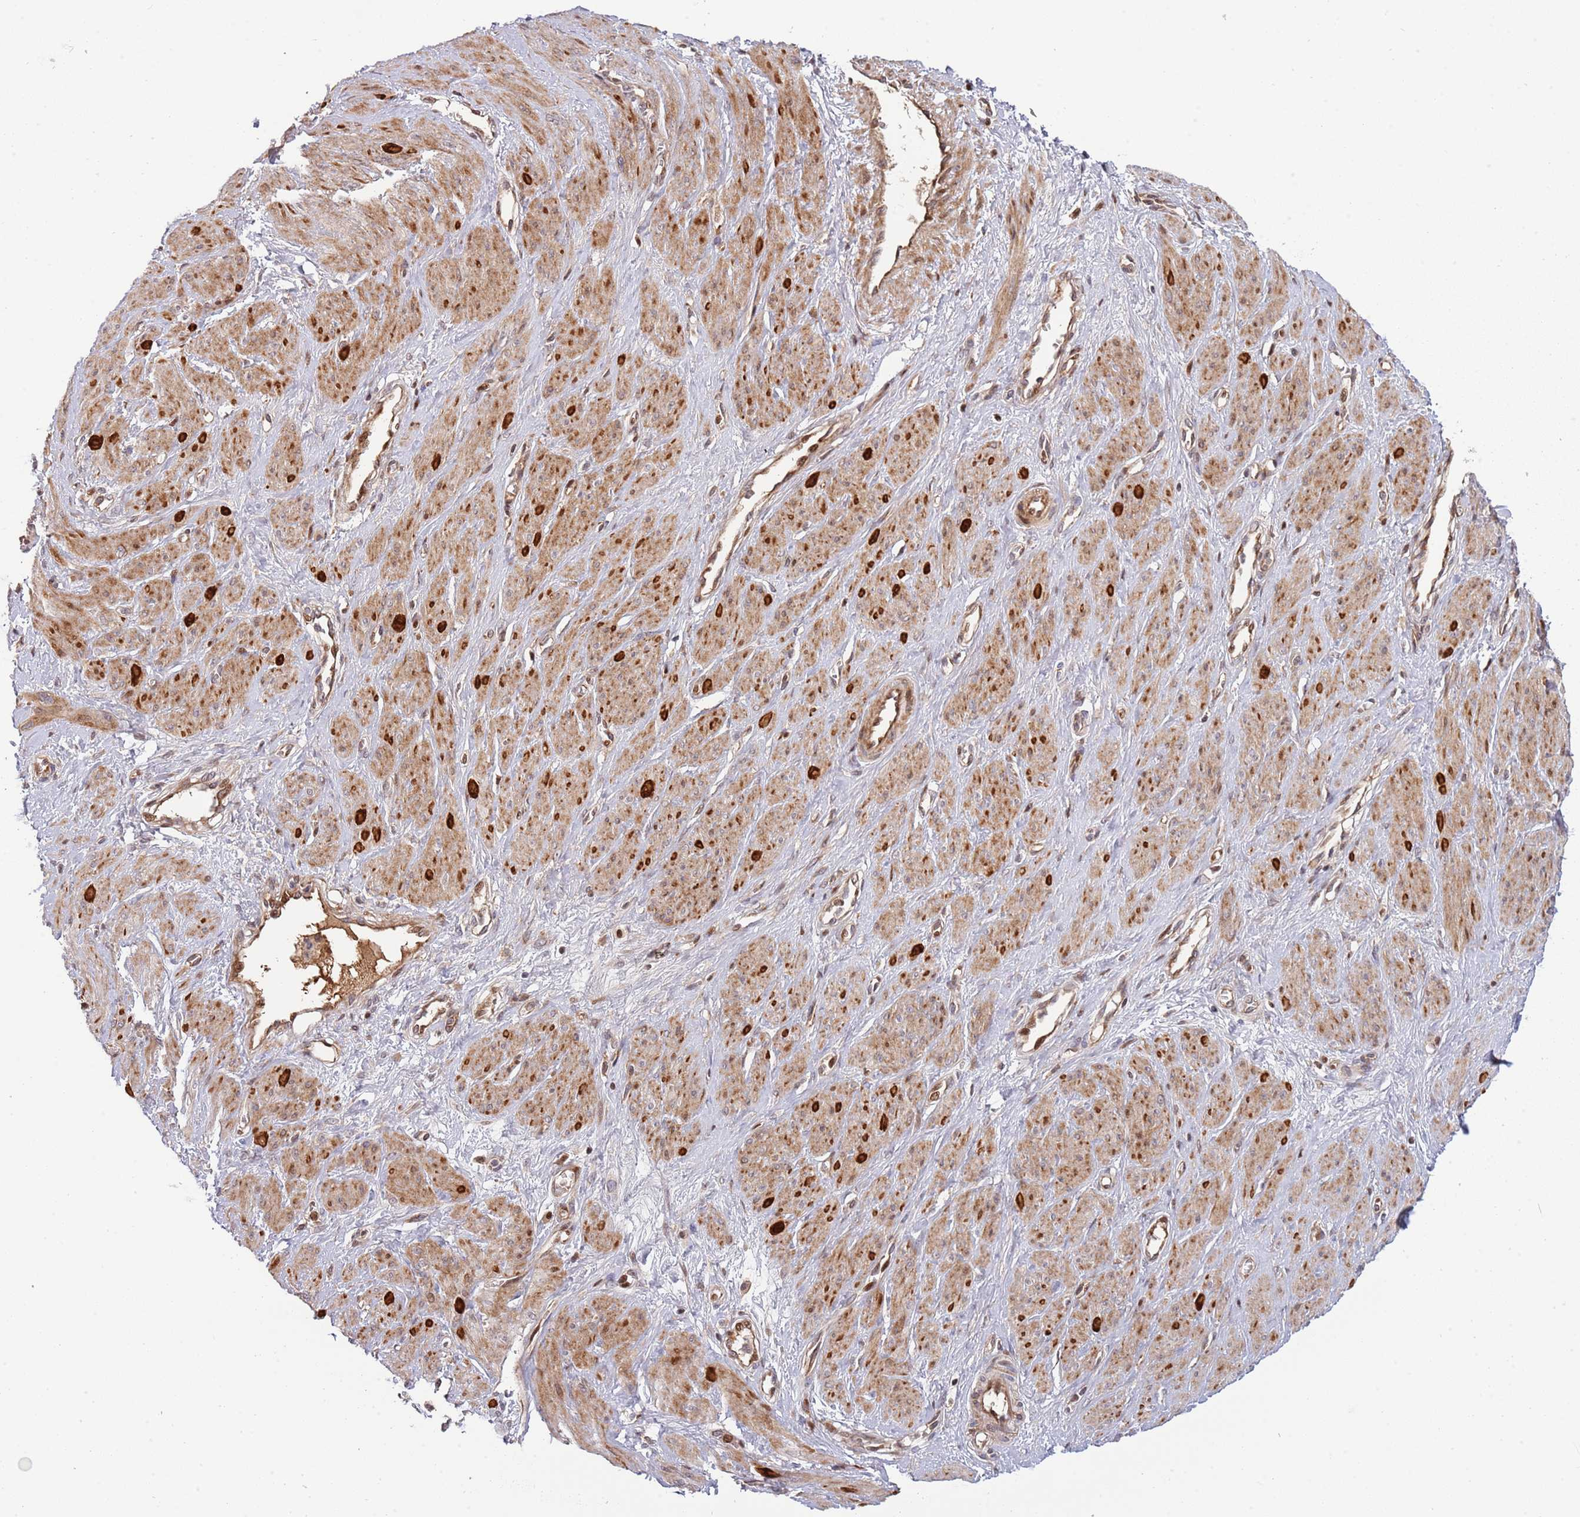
{"staining": {"intensity": "moderate", "quantity": "25%-75%", "location": "cytoplasmic/membranous"}, "tissue": "smooth muscle", "cell_type": "Smooth muscle cells", "image_type": "normal", "snomed": [{"axis": "morphology", "description": "Normal tissue, NOS"}, {"axis": "topography", "description": "Smooth muscle"}, {"axis": "topography", "description": "Uterus"}], "caption": "Immunohistochemistry (DAB (3,3'-diaminobenzidine)) staining of unremarkable human smooth muscle displays moderate cytoplasmic/membranous protein expression in about 25%-75% of smooth muscle cells.", "gene": "SYNDIG1L", "patient": {"sex": "female", "age": 39}}